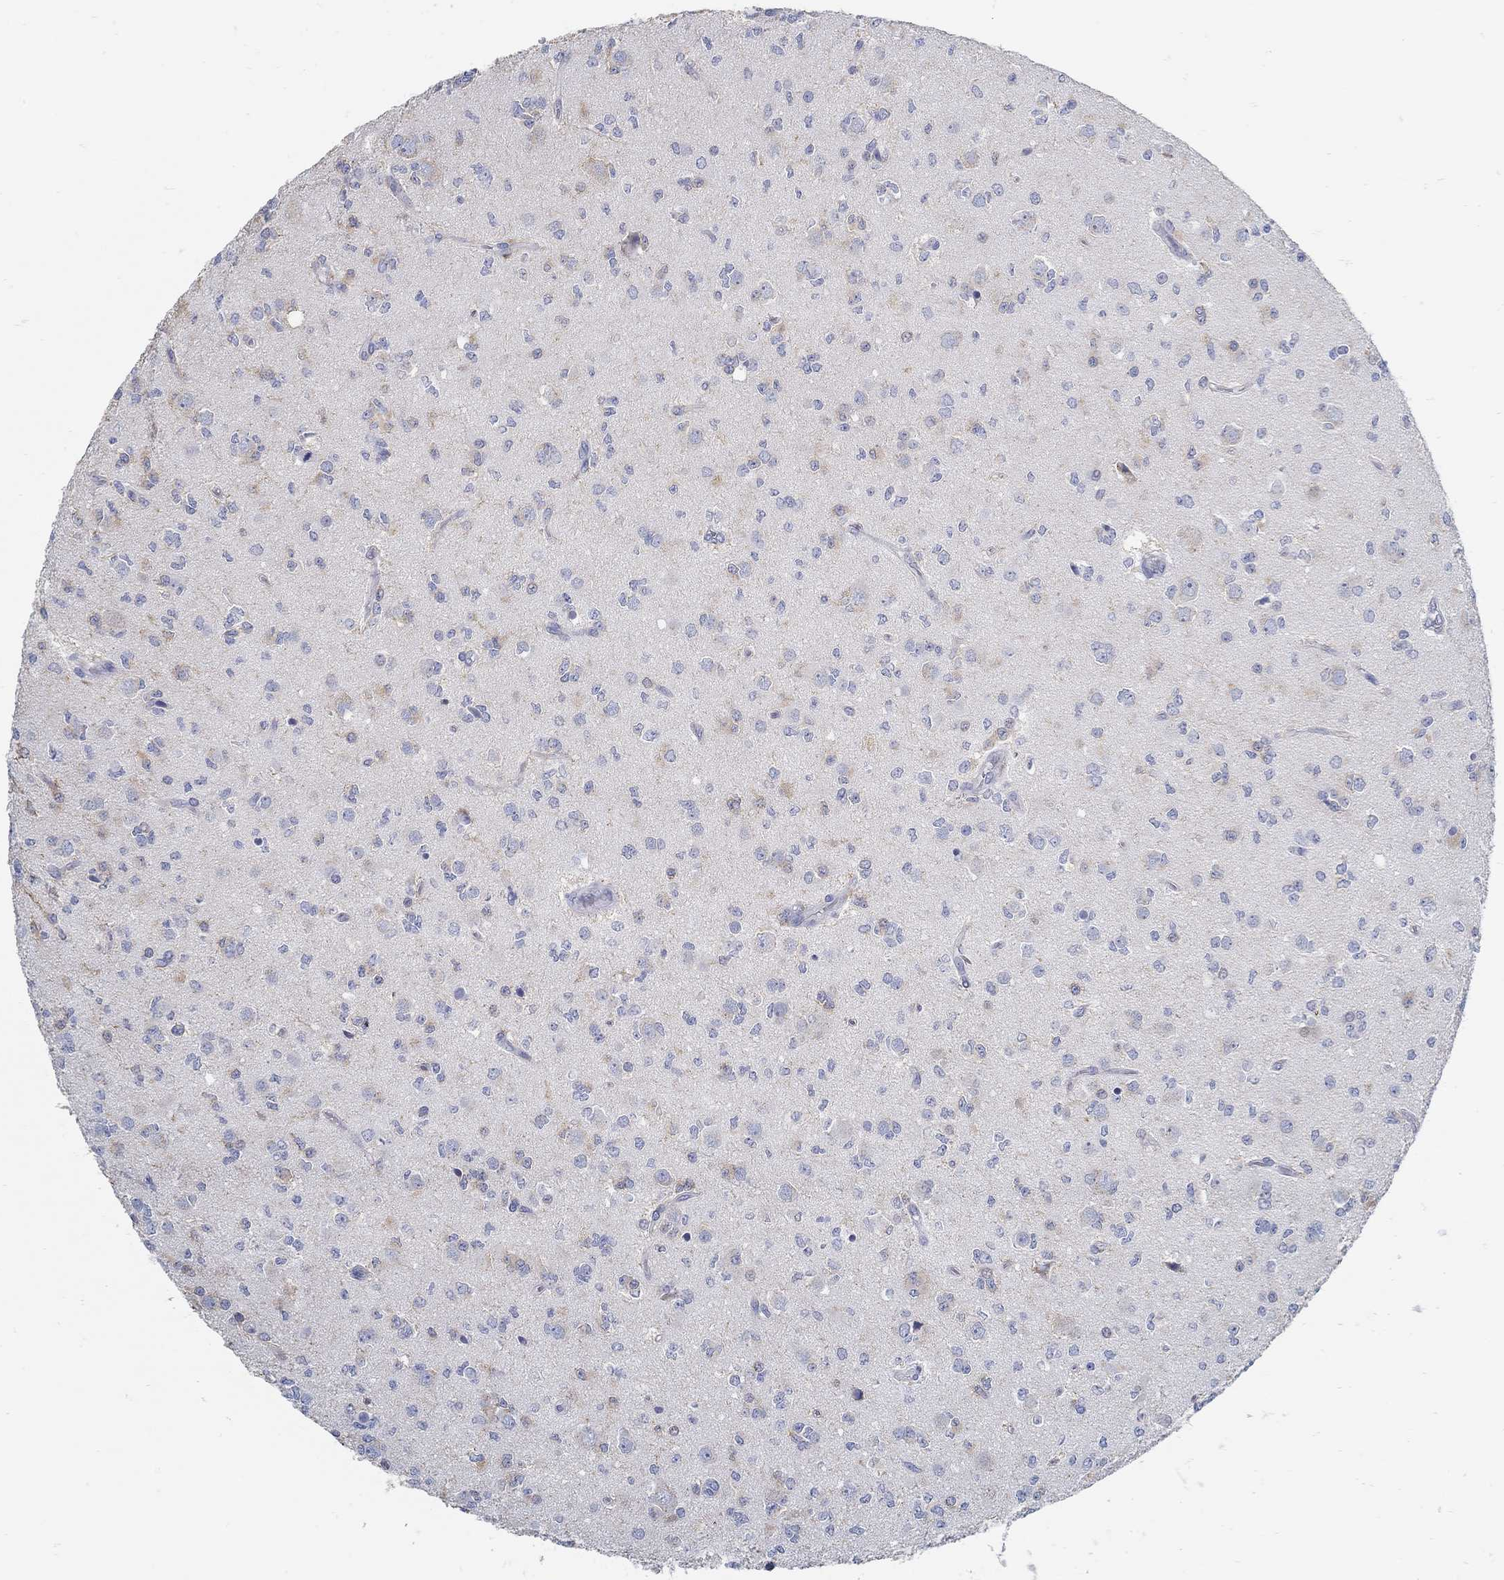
{"staining": {"intensity": "negative", "quantity": "none", "location": "none"}, "tissue": "glioma", "cell_type": "Tumor cells", "image_type": "cancer", "snomed": [{"axis": "morphology", "description": "Glioma, malignant, Low grade"}, {"axis": "topography", "description": "Brain"}], "caption": "A micrograph of glioma stained for a protein demonstrates no brown staining in tumor cells. The staining is performed using DAB (3,3'-diaminobenzidine) brown chromogen with nuclei counter-stained in using hematoxylin.", "gene": "ZFAND4", "patient": {"sex": "female", "age": 45}}